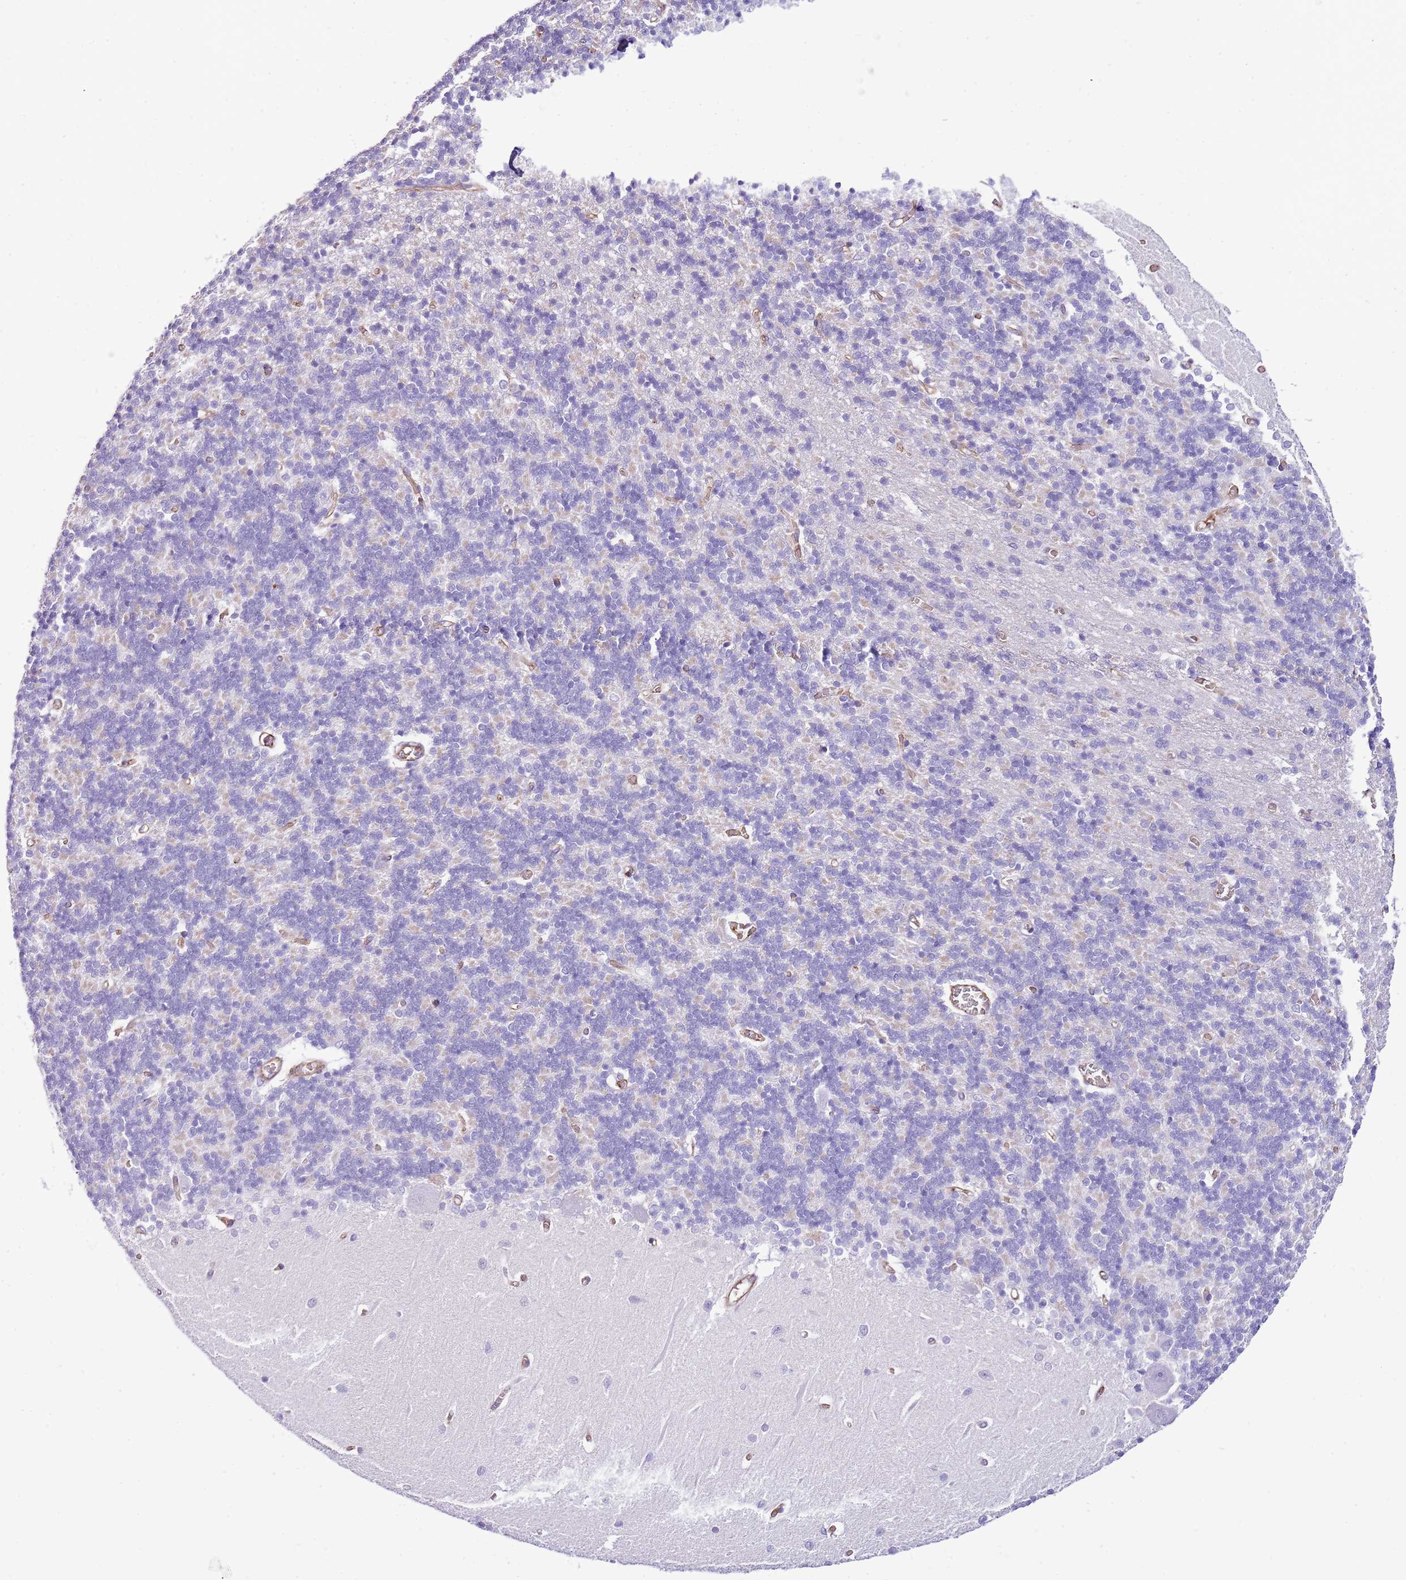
{"staining": {"intensity": "negative", "quantity": "none", "location": "none"}, "tissue": "cerebellum", "cell_type": "Cells in granular layer", "image_type": "normal", "snomed": [{"axis": "morphology", "description": "Normal tissue, NOS"}, {"axis": "topography", "description": "Cerebellum"}], "caption": "Human cerebellum stained for a protein using immunohistochemistry (IHC) exhibits no expression in cells in granular layer.", "gene": "GFRAL", "patient": {"sex": "male", "age": 37}}